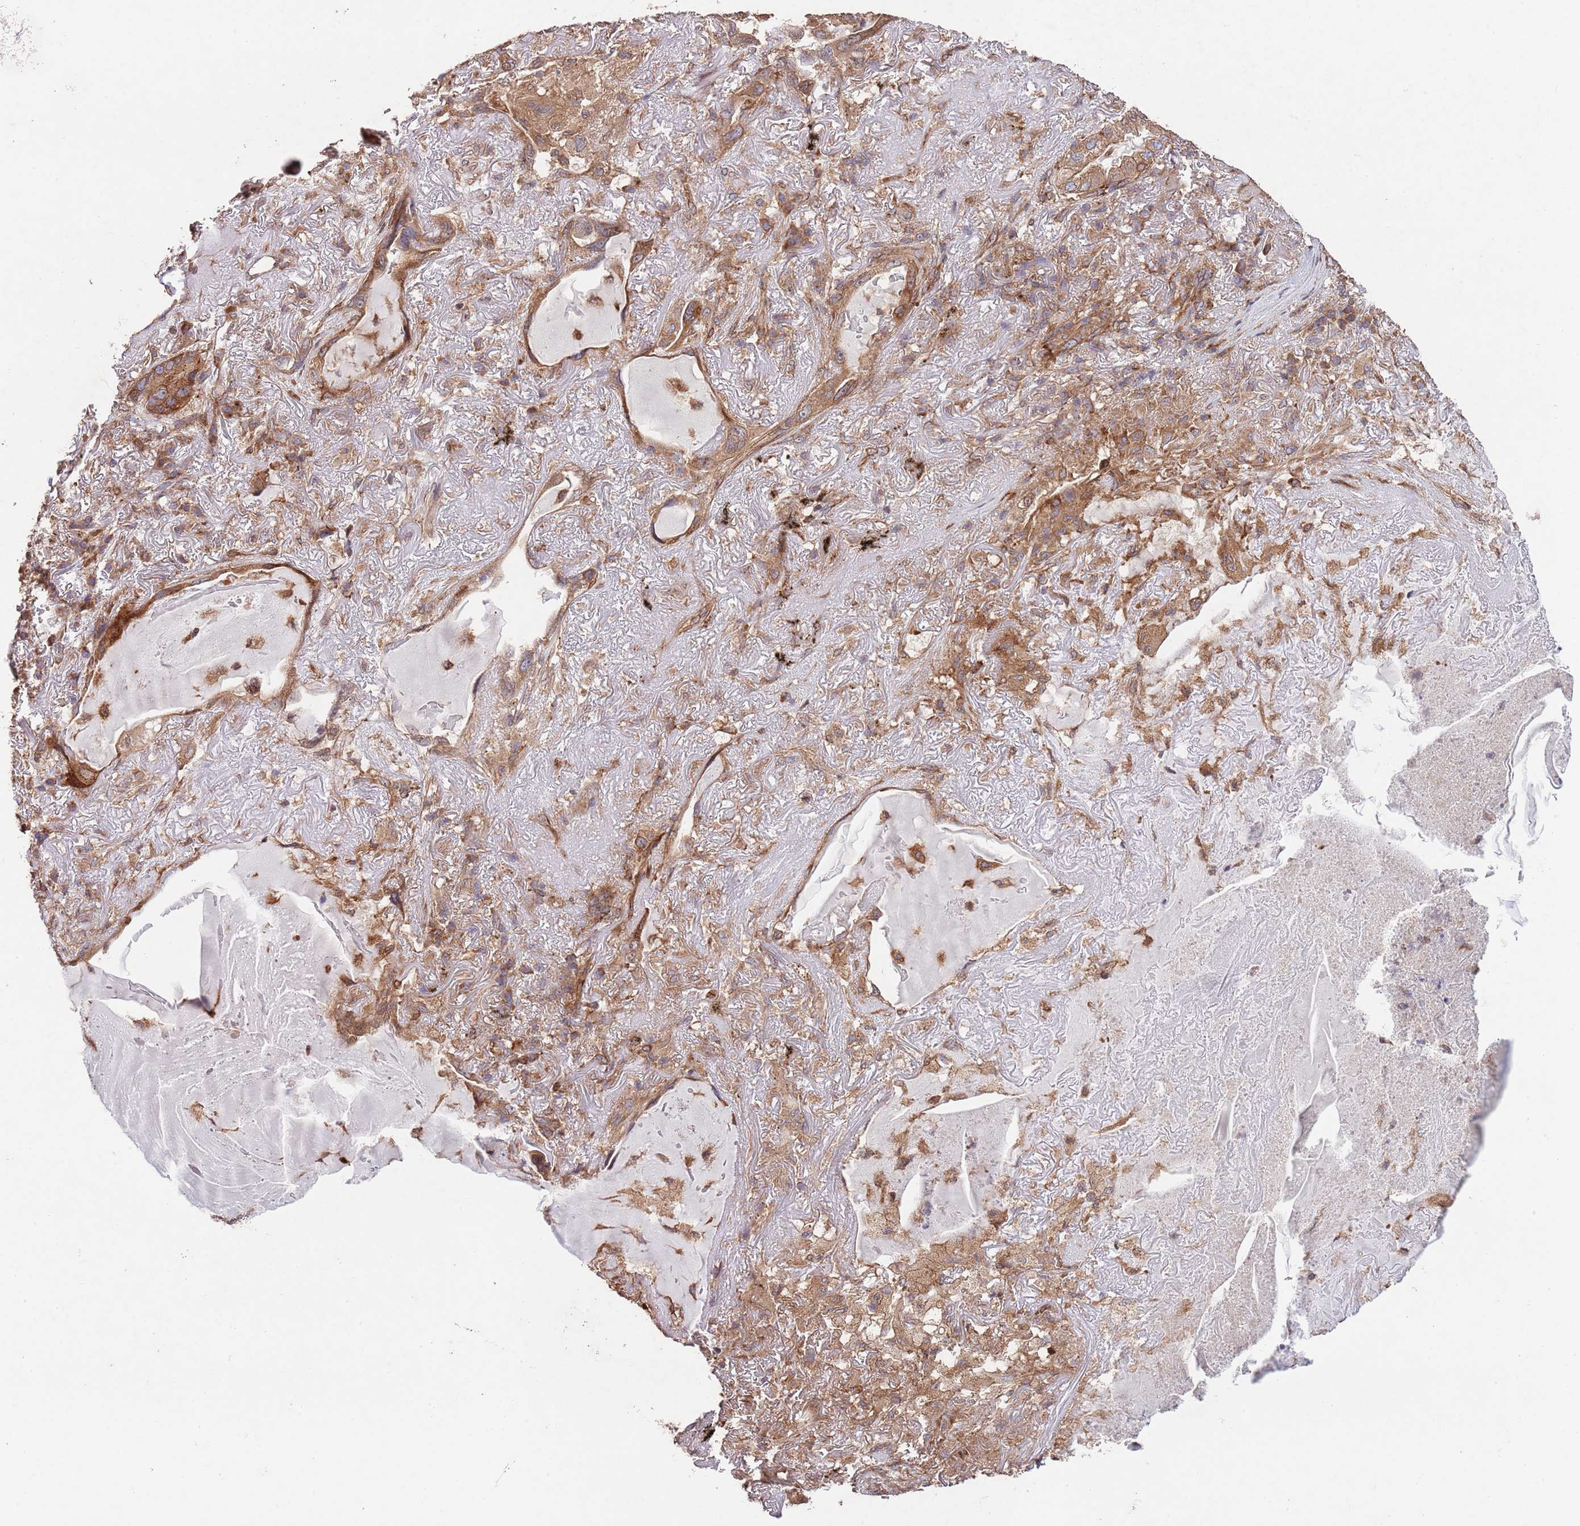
{"staining": {"intensity": "moderate", "quantity": ">75%", "location": "cytoplasmic/membranous"}, "tissue": "lung cancer", "cell_type": "Tumor cells", "image_type": "cancer", "snomed": [{"axis": "morphology", "description": "Adenocarcinoma, NOS"}, {"axis": "topography", "description": "Lung"}], "caption": "Brown immunohistochemical staining in human lung cancer (adenocarcinoma) shows moderate cytoplasmic/membranous positivity in approximately >75% of tumor cells. The protein is shown in brown color, while the nuclei are stained blue.", "gene": "RNF19B", "patient": {"sex": "female", "age": 69}}